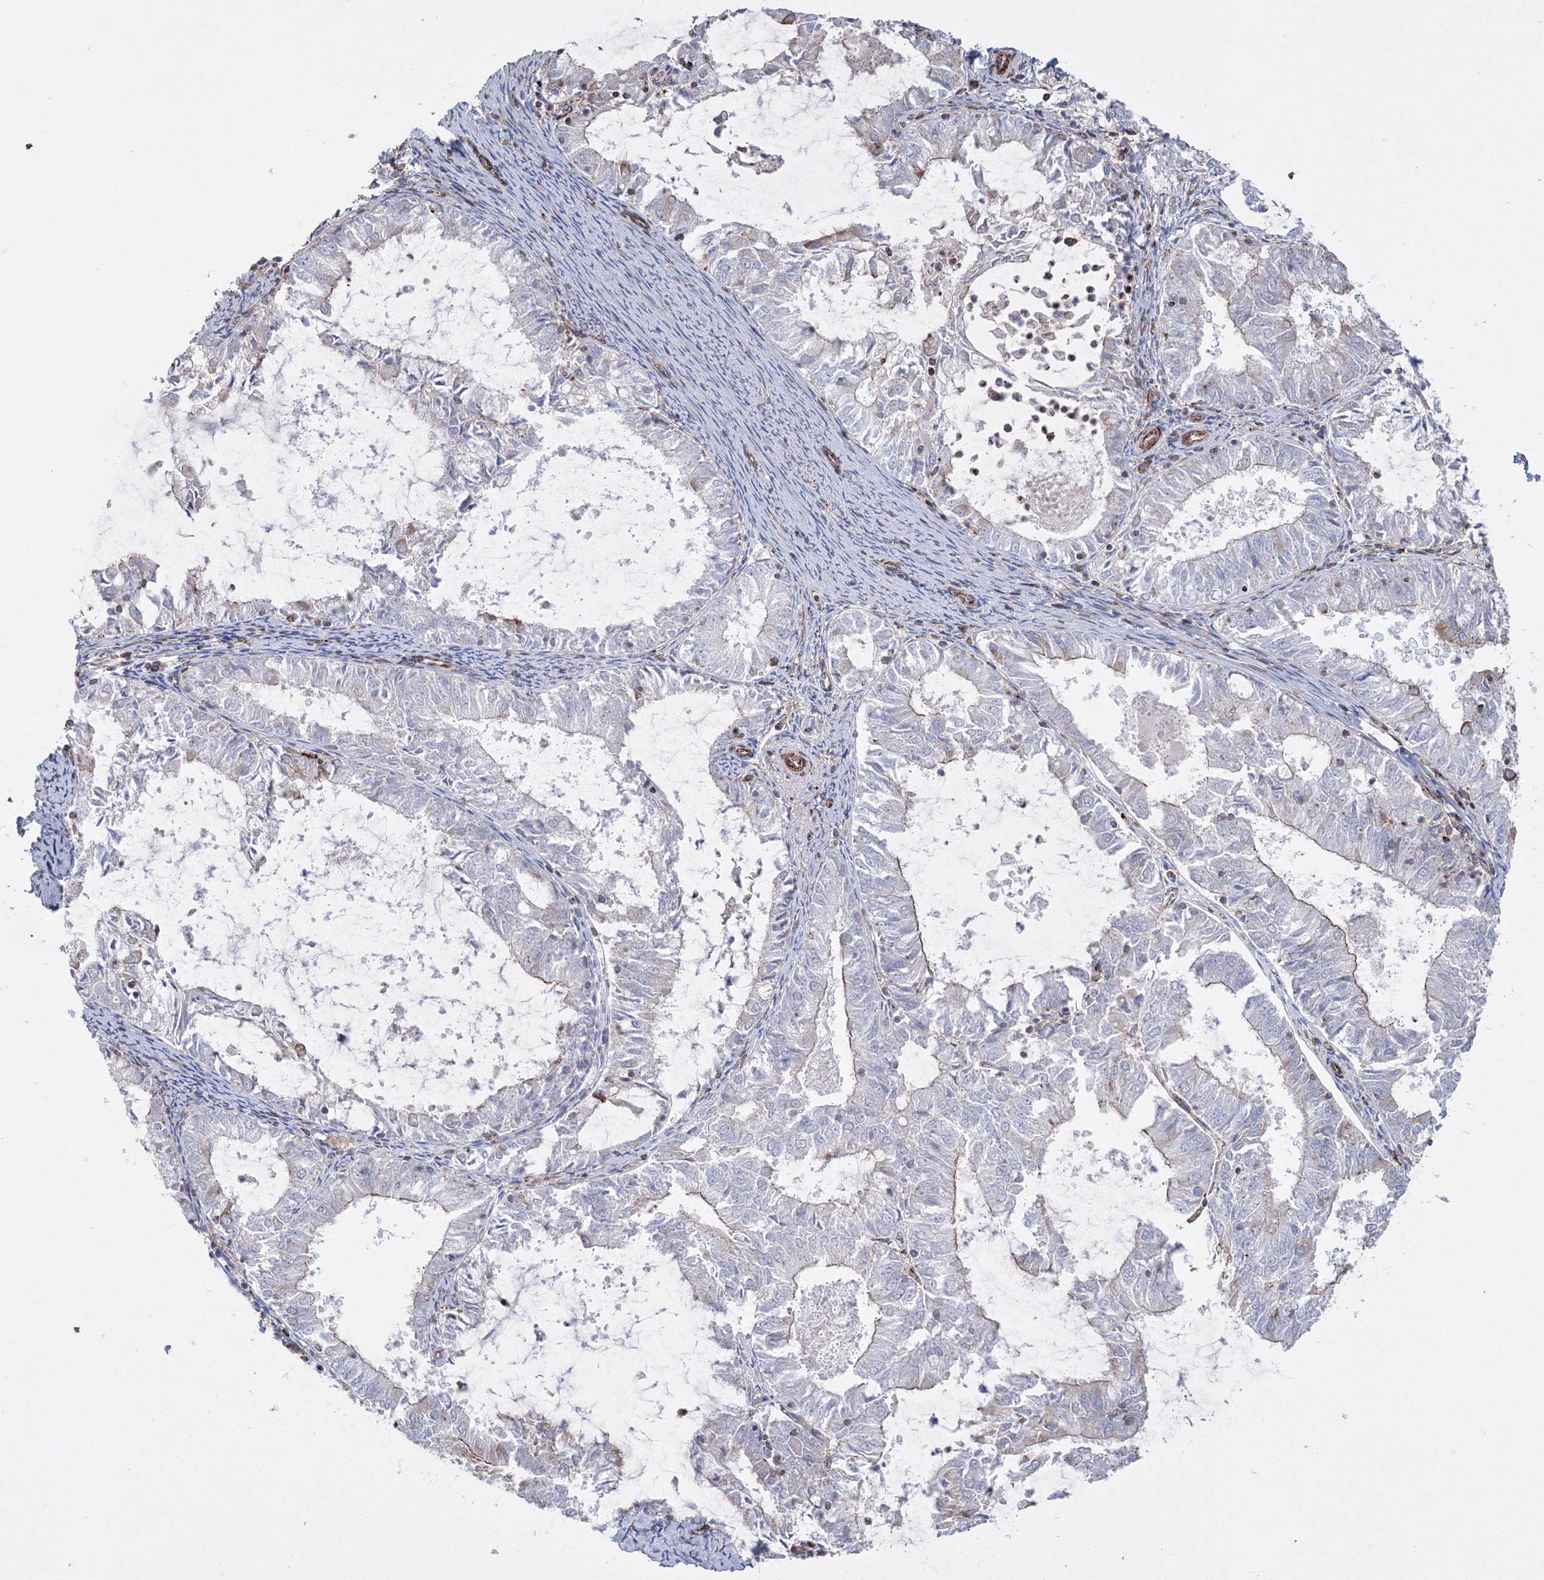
{"staining": {"intensity": "negative", "quantity": "none", "location": "none"}, "tissue": "endometrial cancer", "cell_type": "Tumor cells", "image_type": "cancer", "snomed": [{"axis": "morphology", "description": "Adenocarcinoma, NOS"}, {"axis": "topography", "description": "Endometrium"}], "caption": "DAB immunohistochemical staining of human endometrial adenocarcinoma reveals no significant staining in tumor cells.", "gene": "GPR82", "patient": {"sex": "female", "age": 57}}